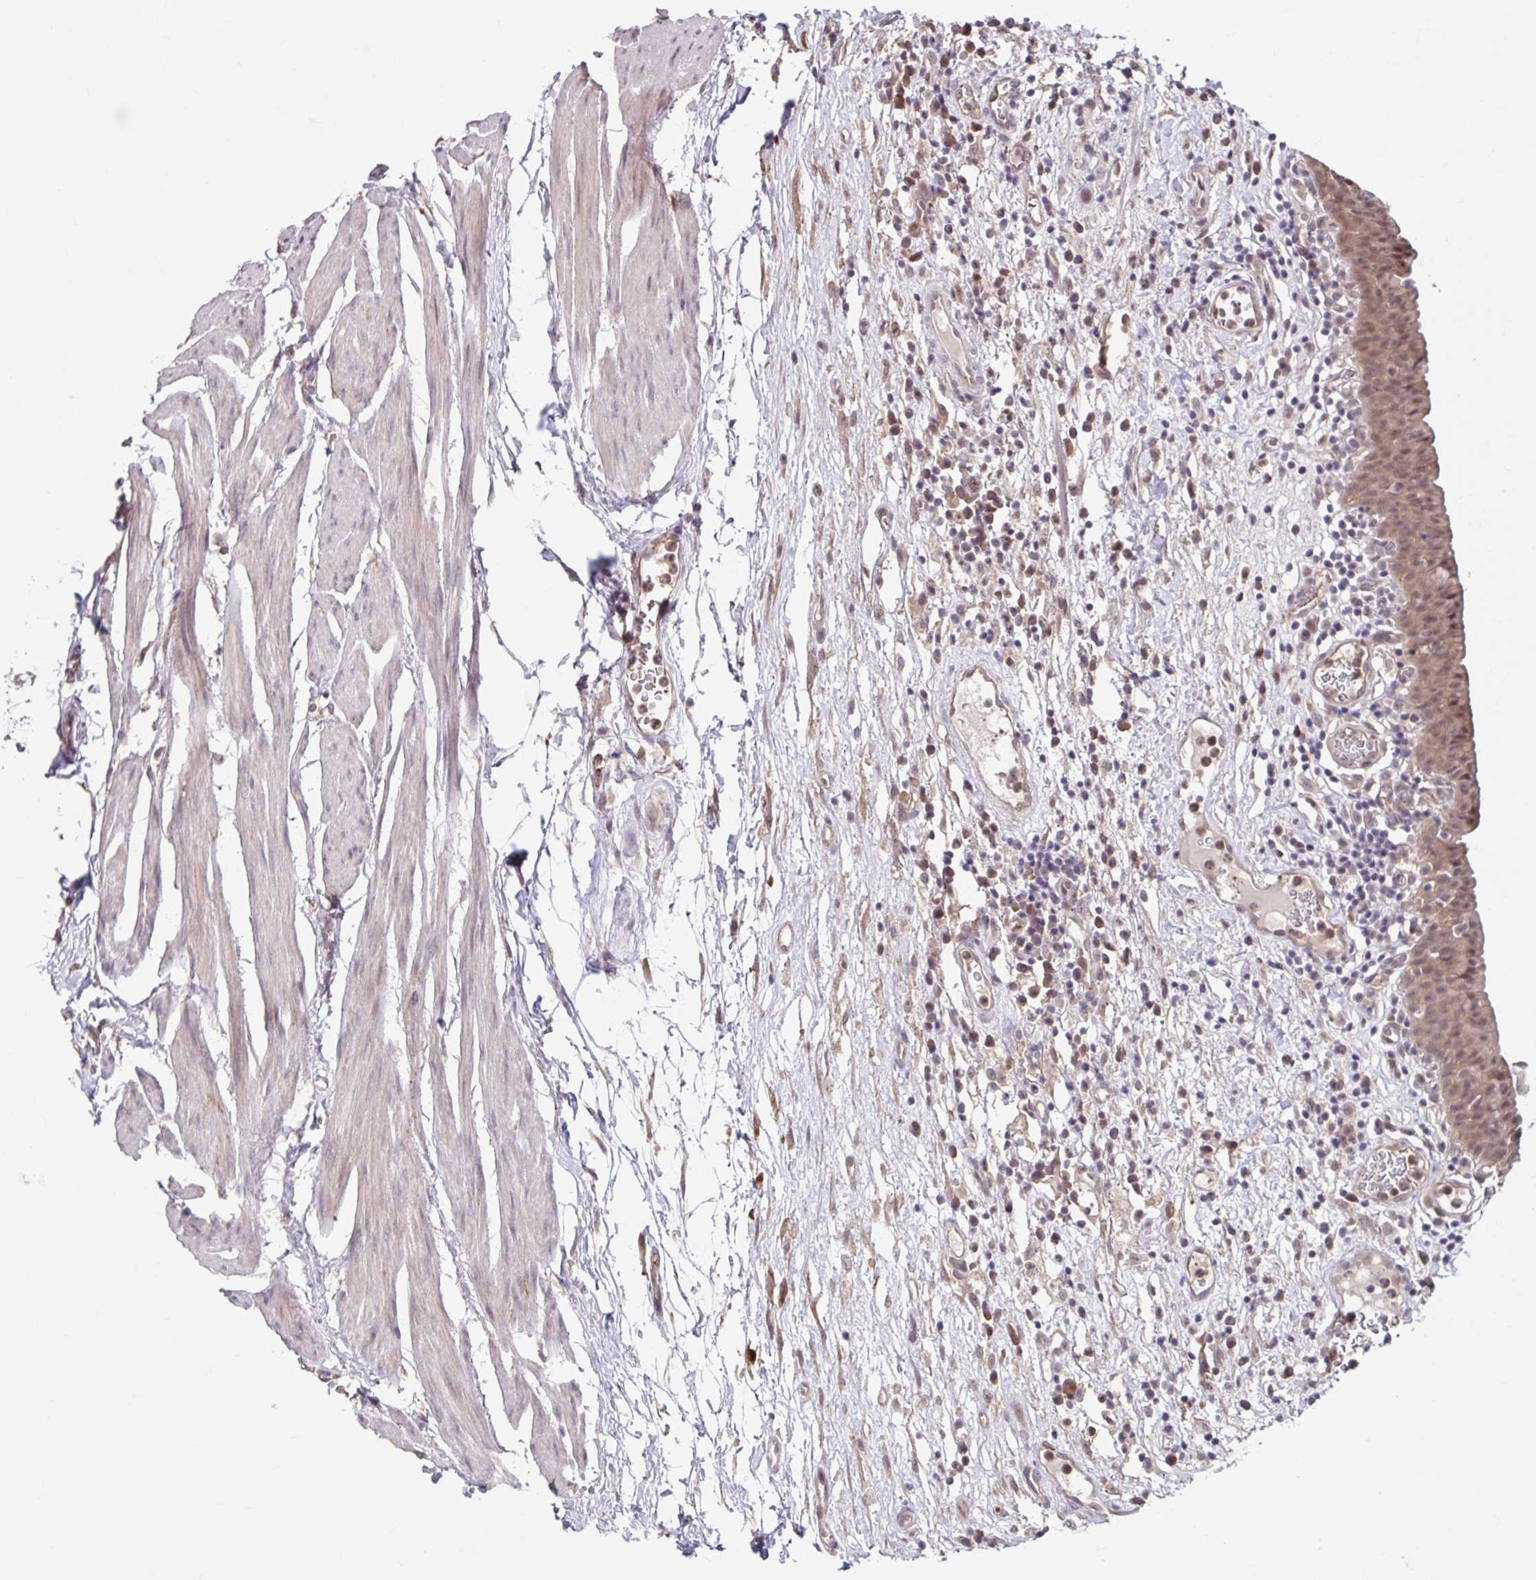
{"staining": {"intensity": "moderate", "quantity": "25%-75%", "location": "cytoplasmic/membranous,nuclear"}, "tissue": "urinary bladder", "cell_type": "Urothelial cells", "image_type": "normal", "snomed": [{"axis": "morphology", "description": "Normal tissue, NOS"}, {"axis": "morphology", "description": "Inflammation, NOS"}, {"axis": "topography", "description": "Urinary bladder"}], "caption": "DAB (3,3'-diaminobenzidine) immunohistochemical staining of unremarkable urinary bladder shows moderate cytoplasmic/membranous,nuclear protein positivity in approximately 25%-75% of urothelial cells. Nuclei are stained in blue.", "gene": "STYXL1", "patient": {"sex": "male", "age": 57}}